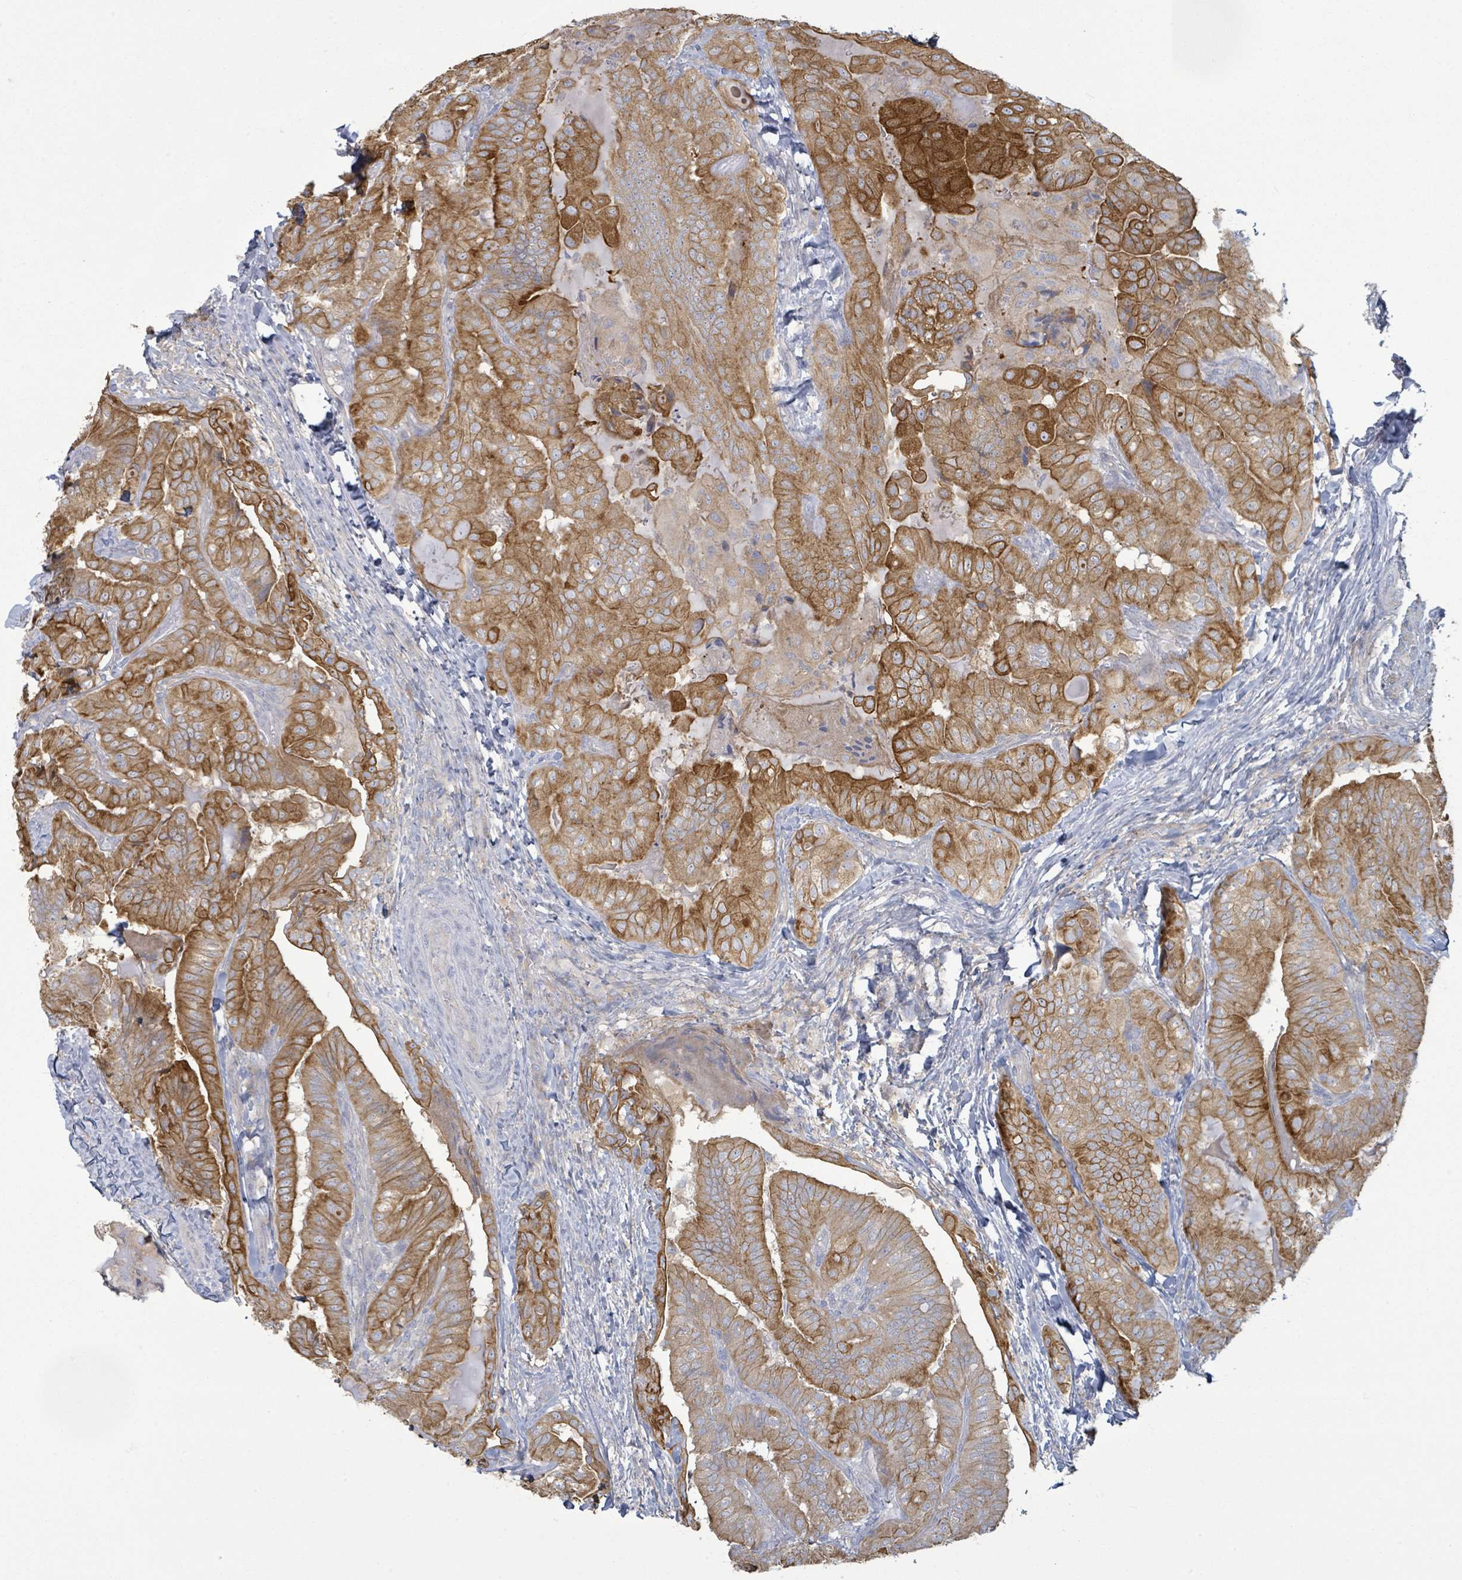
{"staining": {"intensity": "strong", "quantity": ">75%", "location": "cytoplasmic/membranous"}, "tissue": "thyroid cancer", "cell_type": "Tumor cells", "image_type": "cancer", "snomed": [{"axis": "morphology", "description": "Papillary adenocarcinoma, NOS"}, {"axis": "topography", "description": "Thyroid gland"}], "caption": "Immunohistochemical staining of papillary adenocarcinoma (thyroid) shows high levels of strong cytoplasmic/membranous protein staining in approximately >75% of tumor cells.", "gene": "COL13A1", "patient": {"sex": "female", "age": 68}}